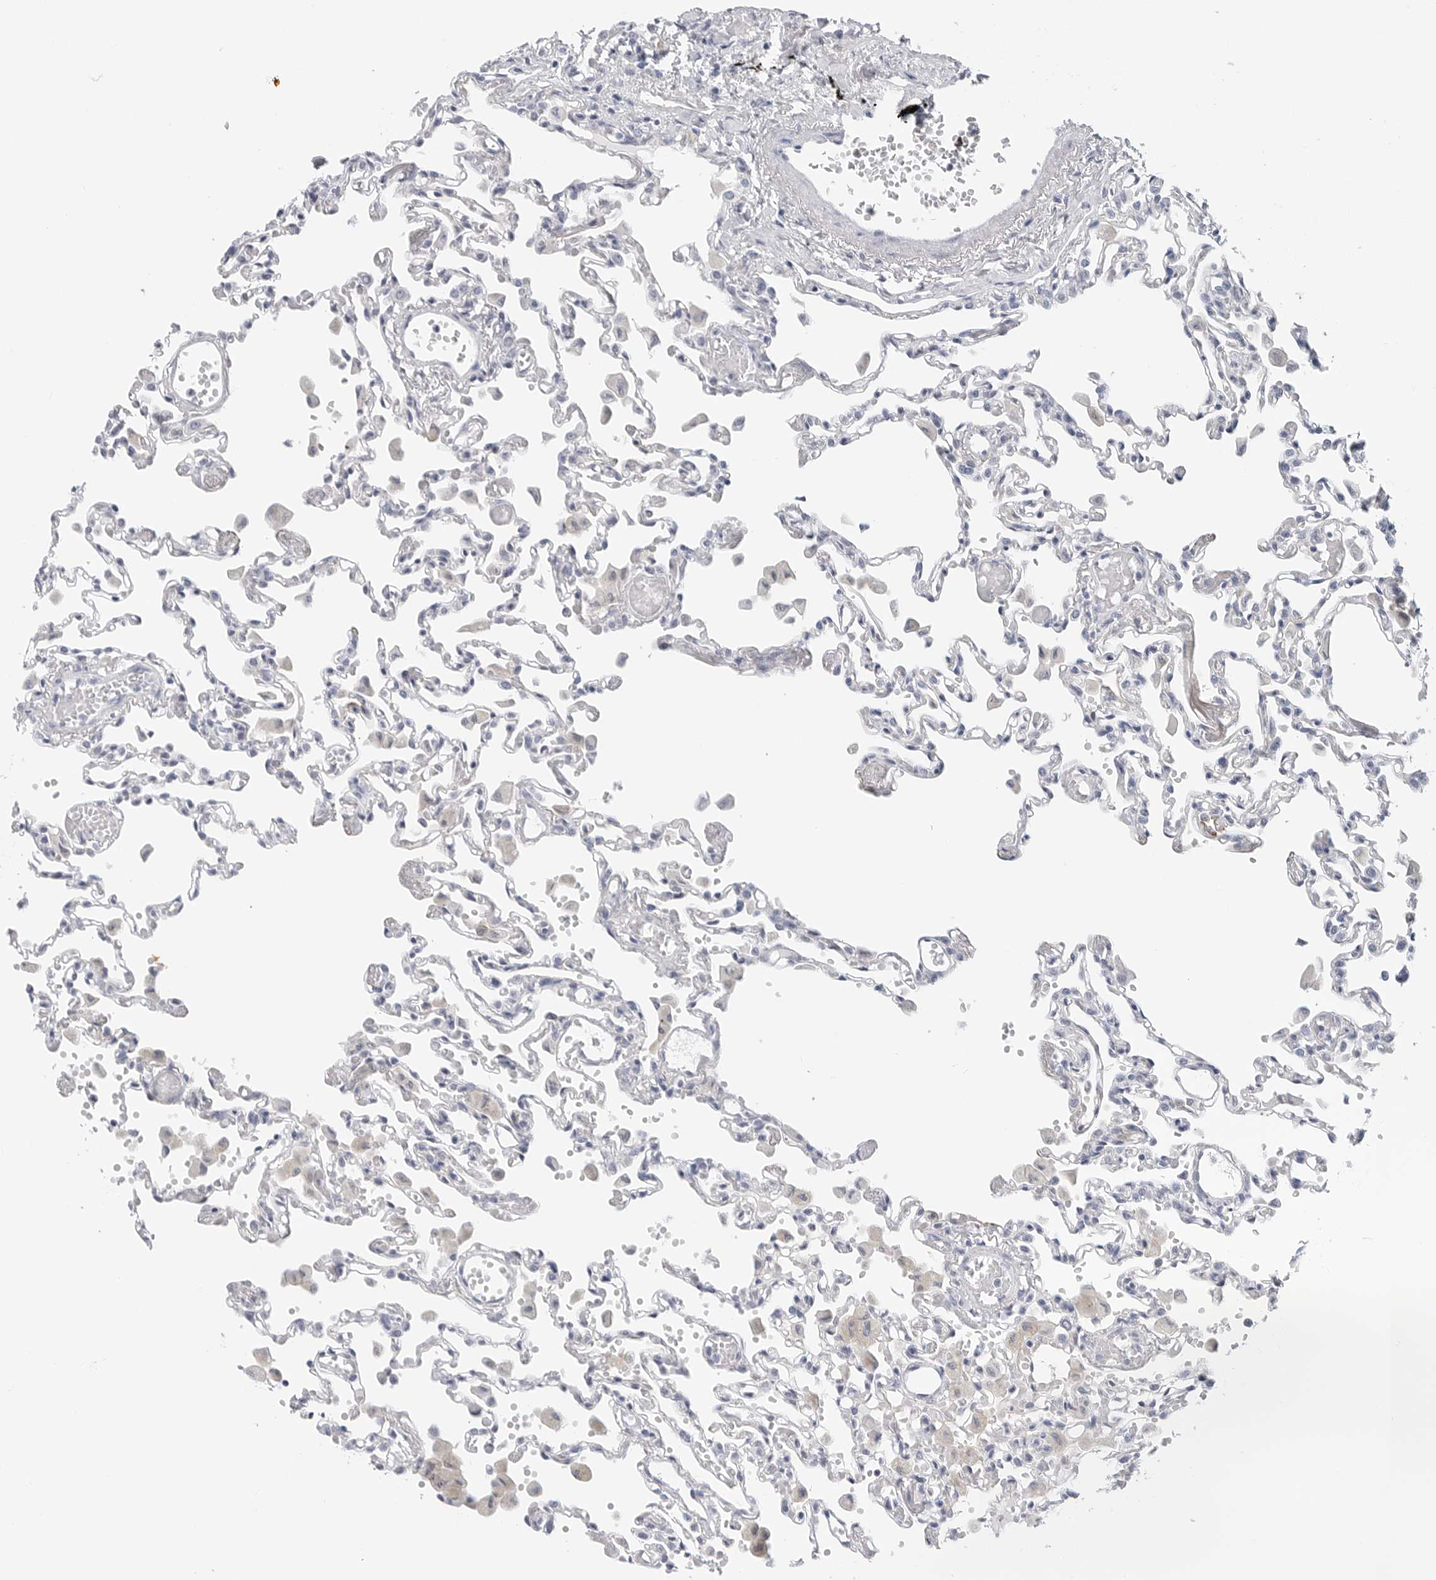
{"staining": {"intensity": "negative", "quantity": "none", "location": "none"}, "tissue": "lung", "cell_type": "Alveolar cells", "image_type": "normal", "snomed": [{"axis": "morphology", "description": "Normal tissue, NOS"}, {"axis": "topography", "description": "Bronchus"}, {"axis": "topography", "description": "Lung"}], "caption": "The immunohistochemistry micrograph has no significant staining in alveolar cells of lung. (Brightfield microscopy of DAB (3,3'-diaminobenzidine) IHC at high magnification).", "gene": "SLC19A1", "patient": {"sex": "female", "age": 49}}